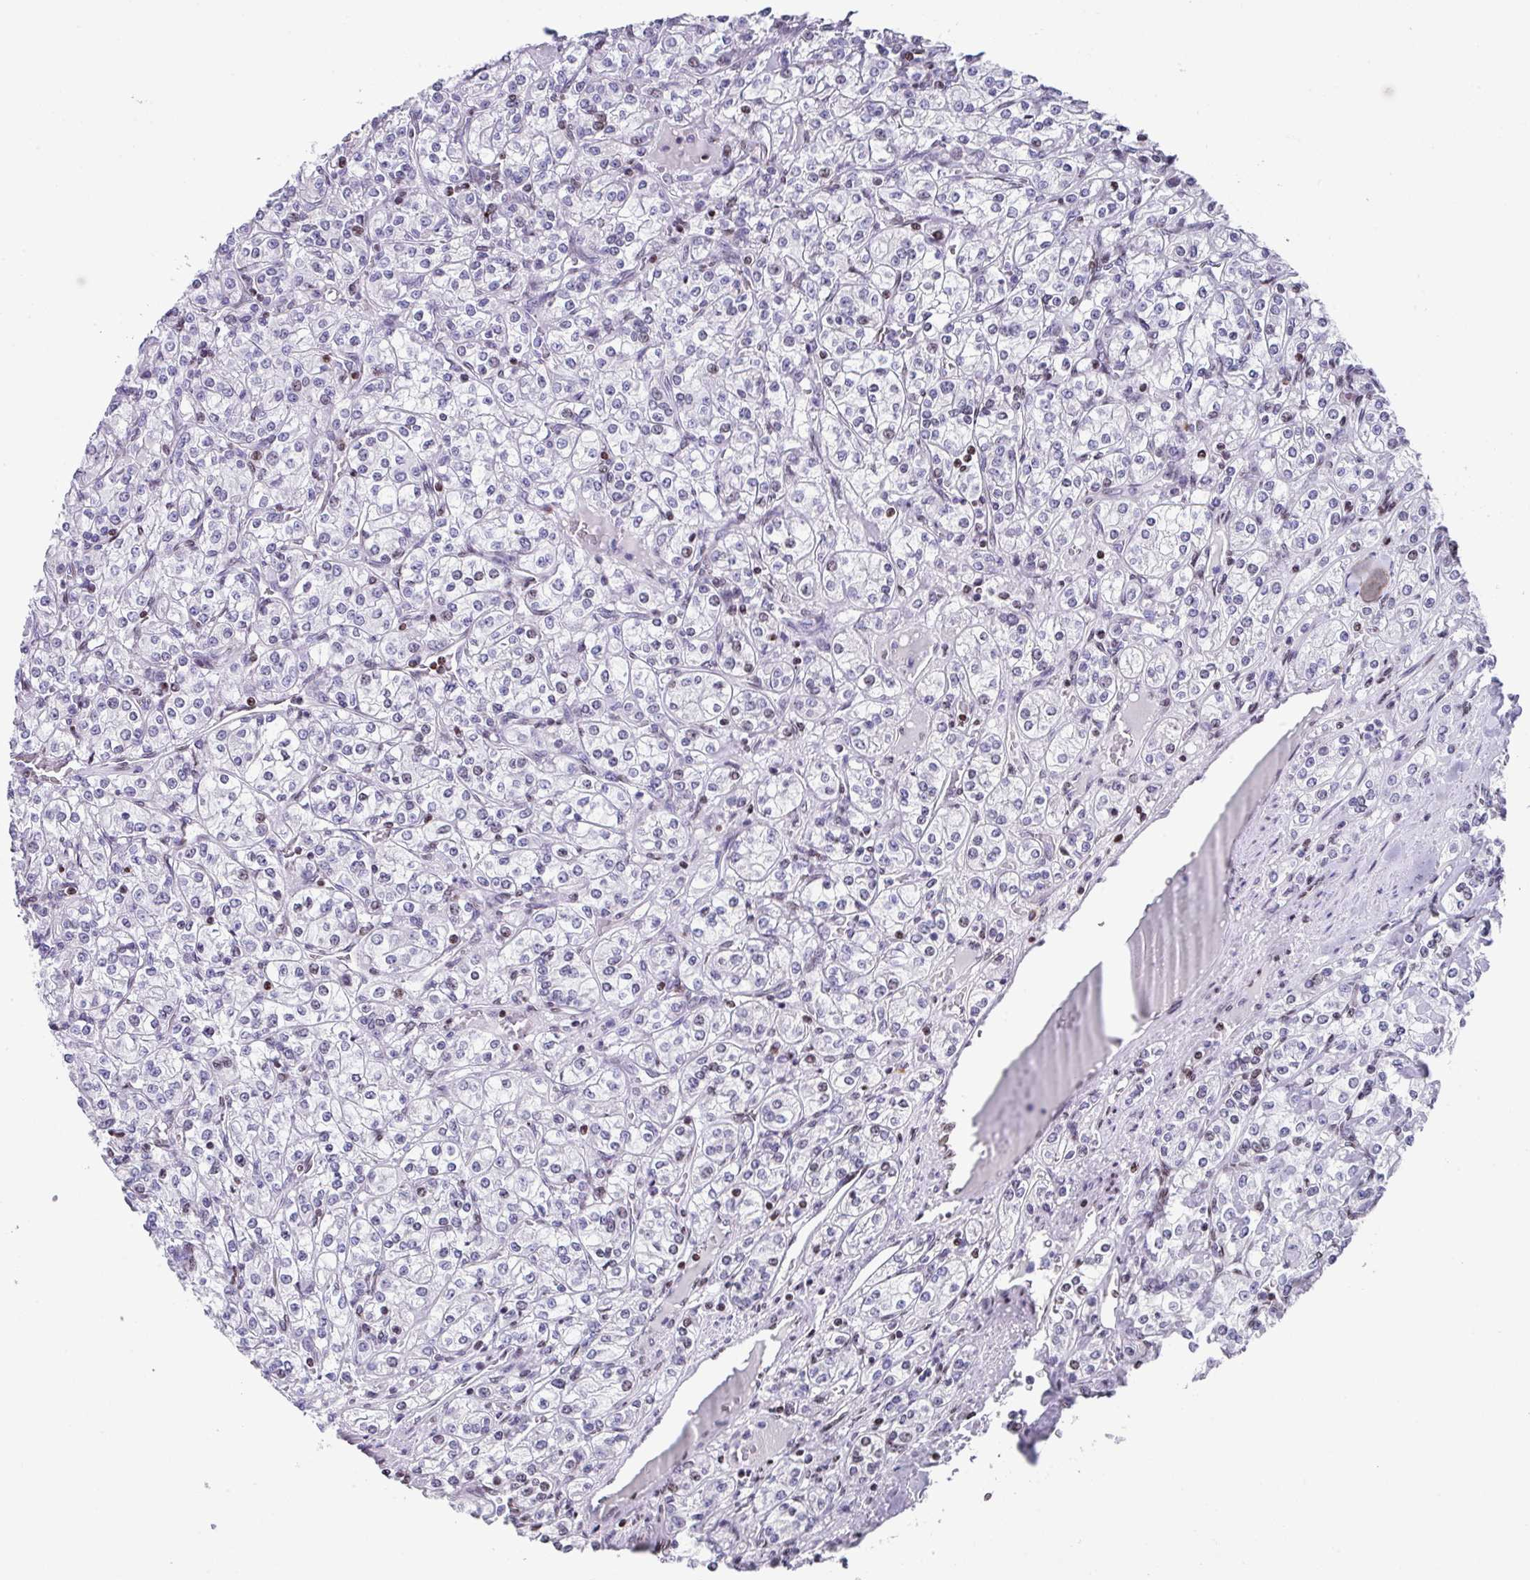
{"staining": {"intensity": "moderate", "quantity": "<25%", "location": "nuclear"}, "tissue": "renal cancer", "cell_type": "Tumor cells", "image_type": "cancer", "snomed": [{"axis": "morphology", "description": "Adenocarcinoma, NOS"}, {"axis": "topography", "description": "Kidney"}], "caption": "Immunohistochemical staining of renal cancer (adenocarcinoma) exhibits low levels of moderate nuclear expression in approximately <25% of tumor cells.", "gene": "TCF3", "patient": {"sex": "male", "age": 77}}